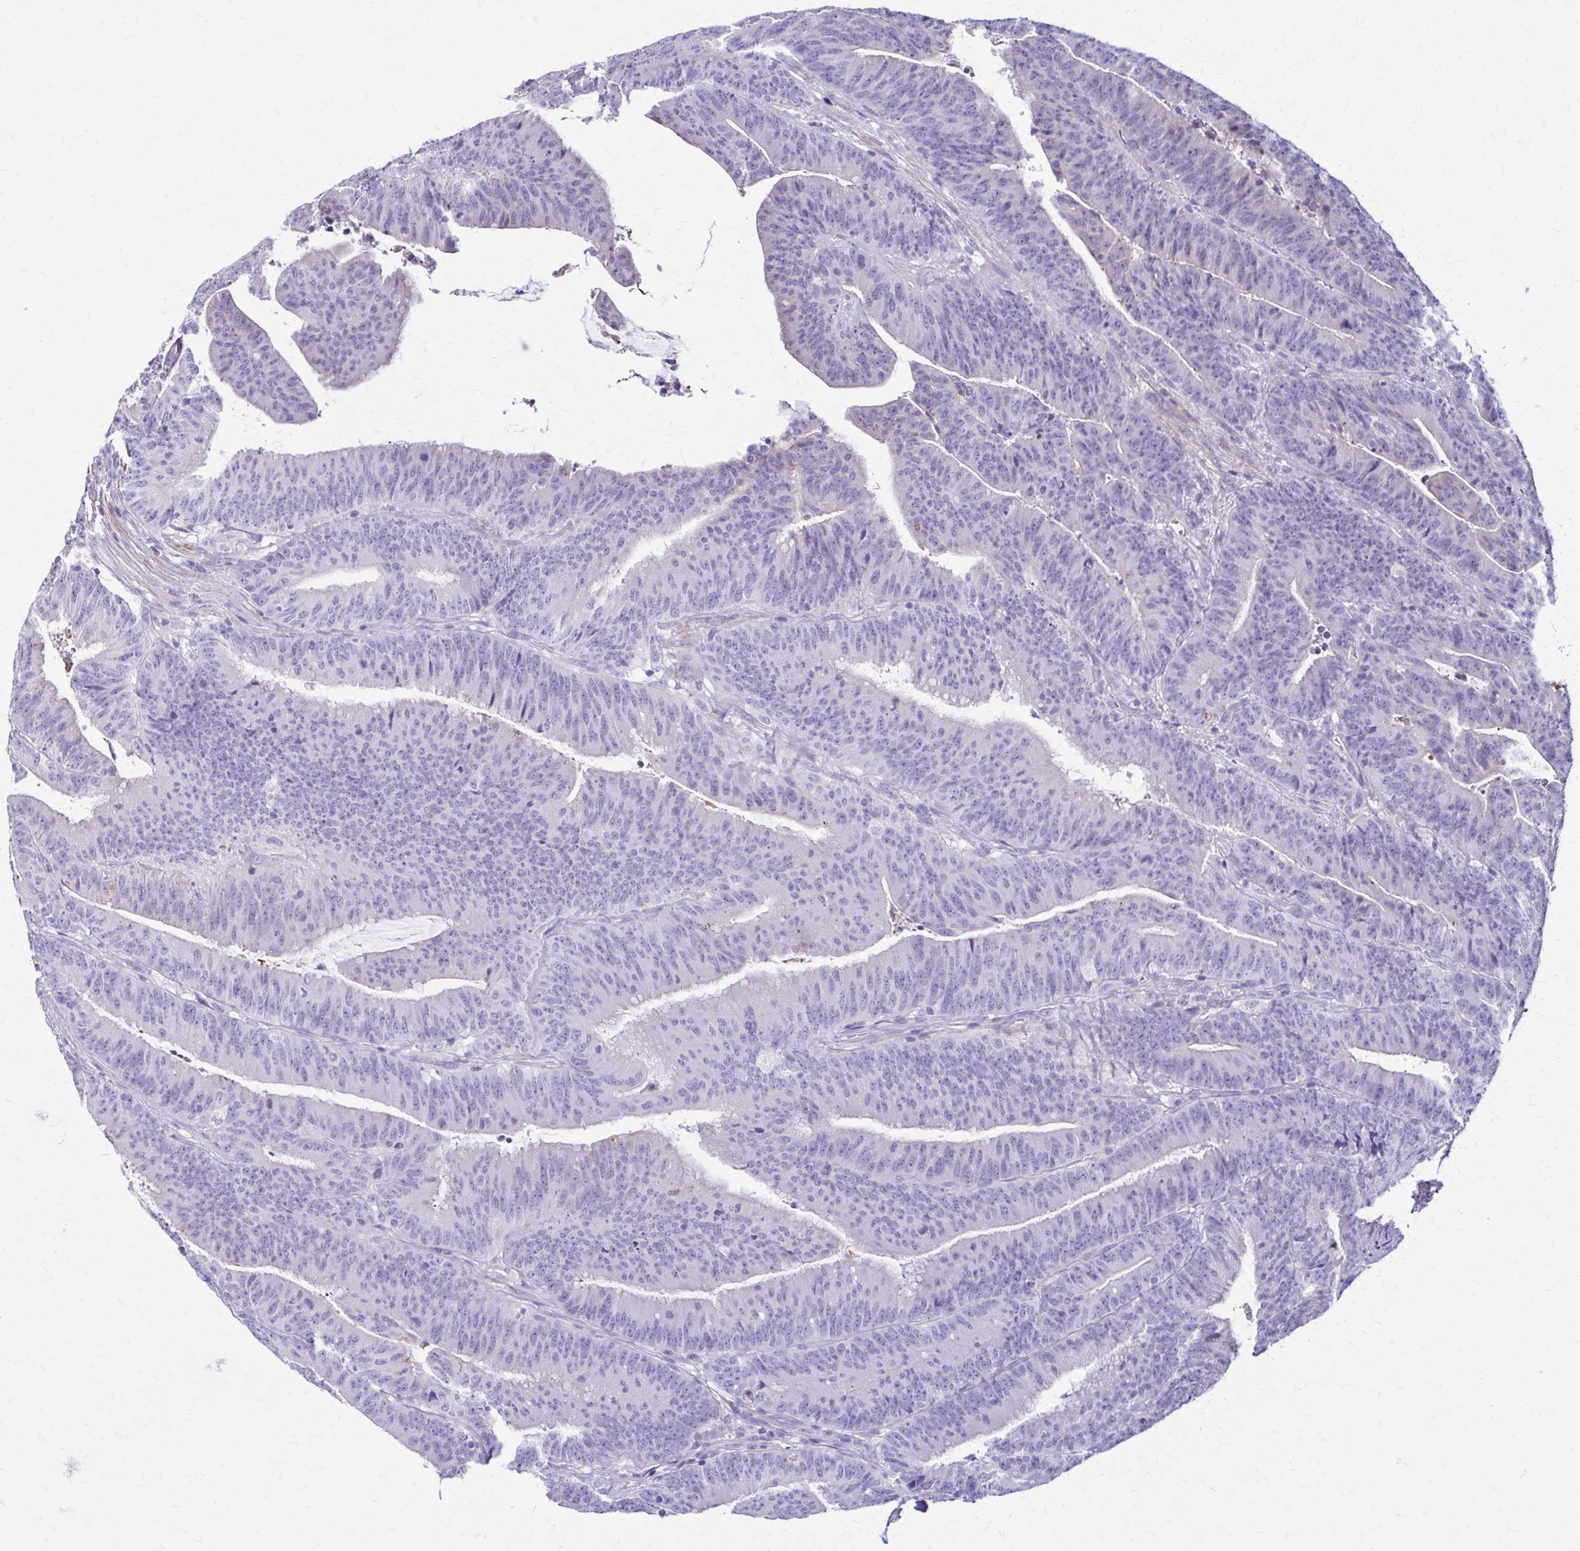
{"staining": {"intensity": "negative", "quantity": "none", "location": "none"}, "tissue": "colorectal cancer", "cell_type": "Tumor cells", "image_type": "cancer", "snomed": [{"axis": "morphology", "description": "Adenocarcinoma, NOS"}, {"axis": "topography", "description": "Colon"}], "caption": "Tumor cells are negative for brown protein staining in colorectal adenocarcinoma. (DAB (3,3'-diaminobenzidine) immunohistochemistry visualized using brightfield microscopy, high magnification).", "gene": "DSP", "patient": {"sex": "female", "age": 78}}